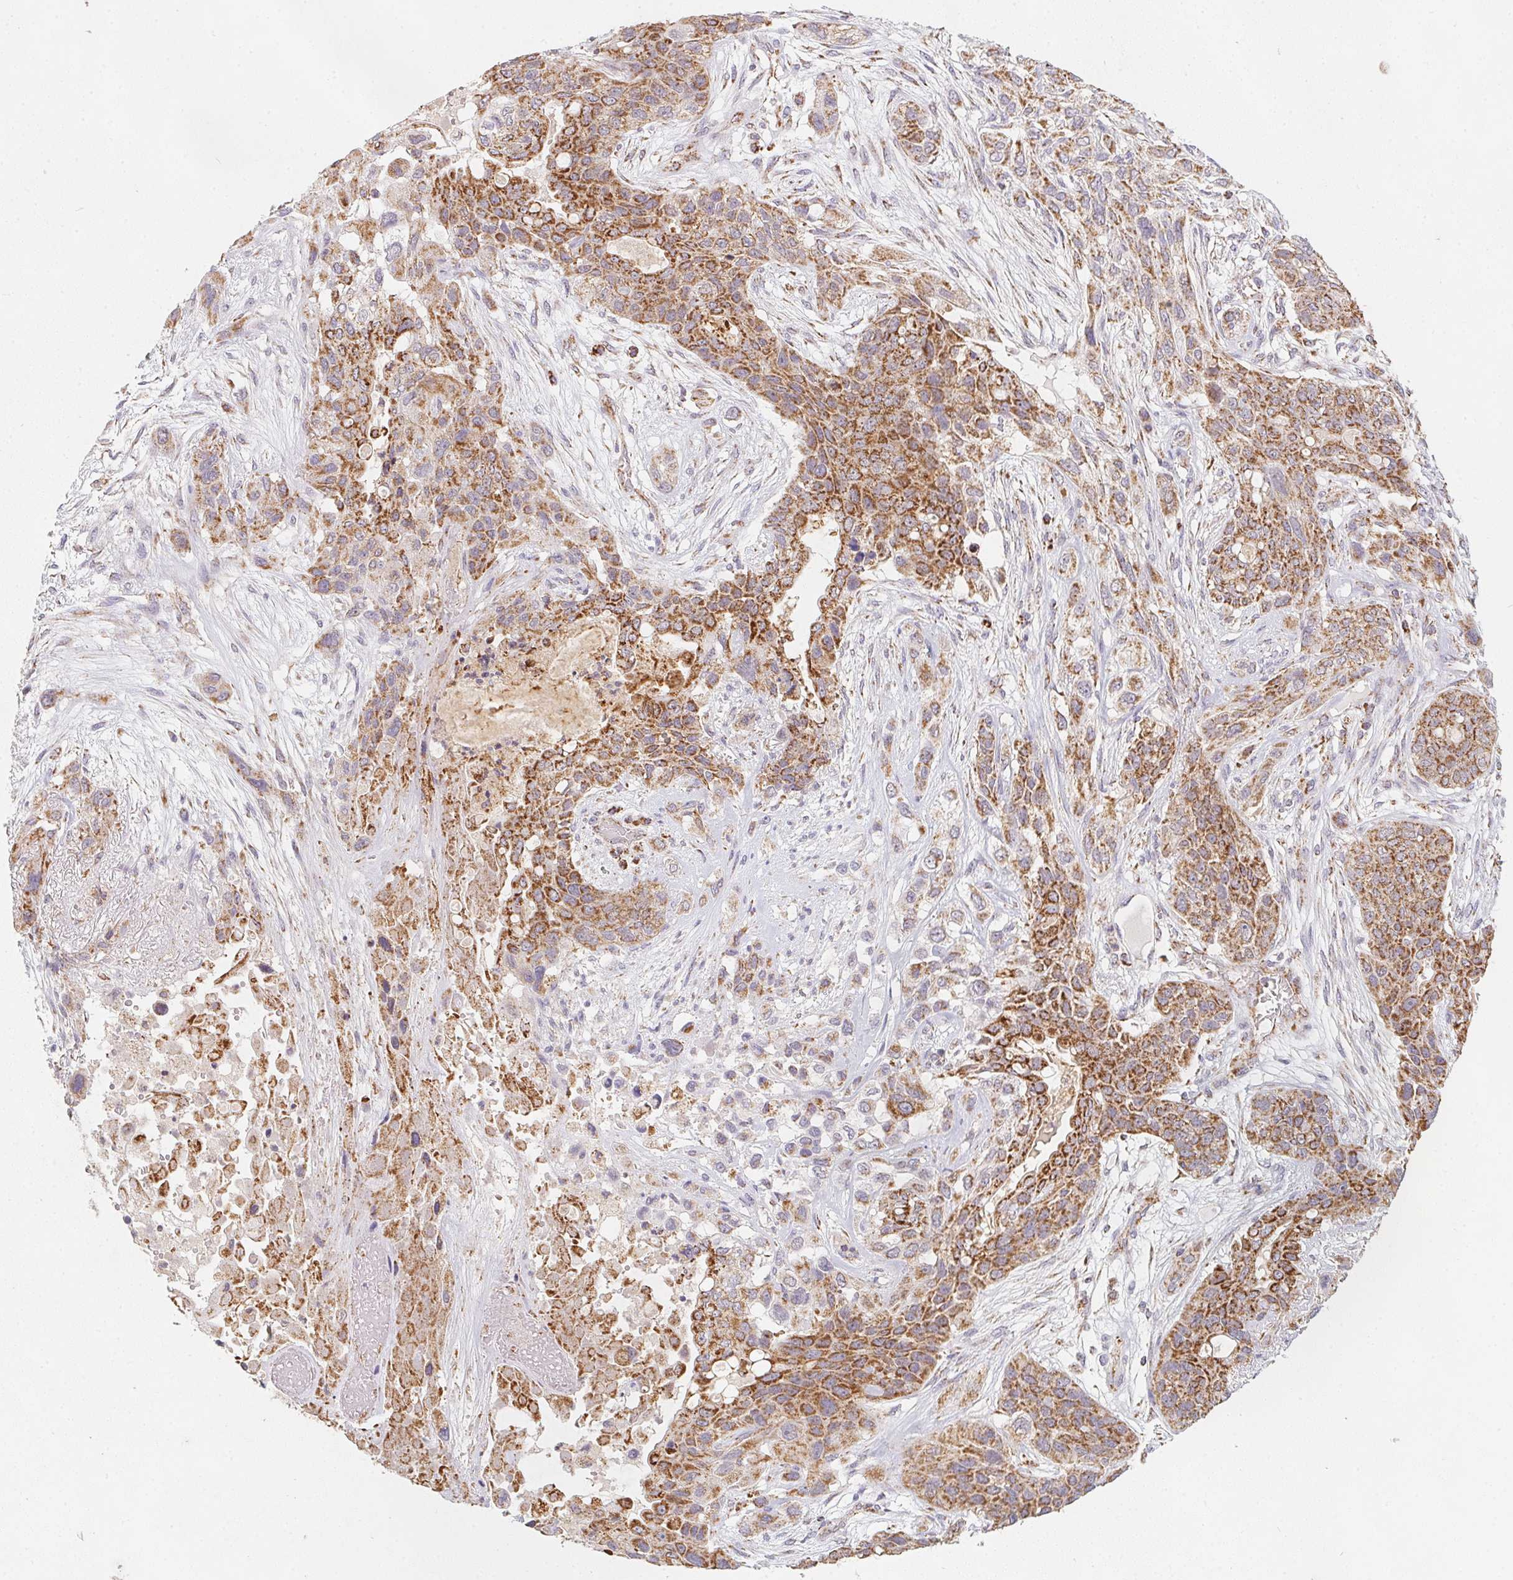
{"staining": {"intensity": "moderate", "quantity": ">75%", "location": "cytoplasmic/membranous"}, "tissue": "lung cancer", "cell_type": "Tumor cells", "image_type": "cancer", "snomed": [{"axis": "morphology", "description": "Squamous cell carcinoma, NOS"}, {"axis": "topography", "description": "Lung"}], "caption": "Immunohistochemistry (IHC) of human lung cancer (squamous cell carcinoma) displays medium levels of moderate cytoplasmic/membranous staining in approximately >75% of tumor cells.", "gene": "NDUFS6", "patient": {"sex": "female", "age": 70}}